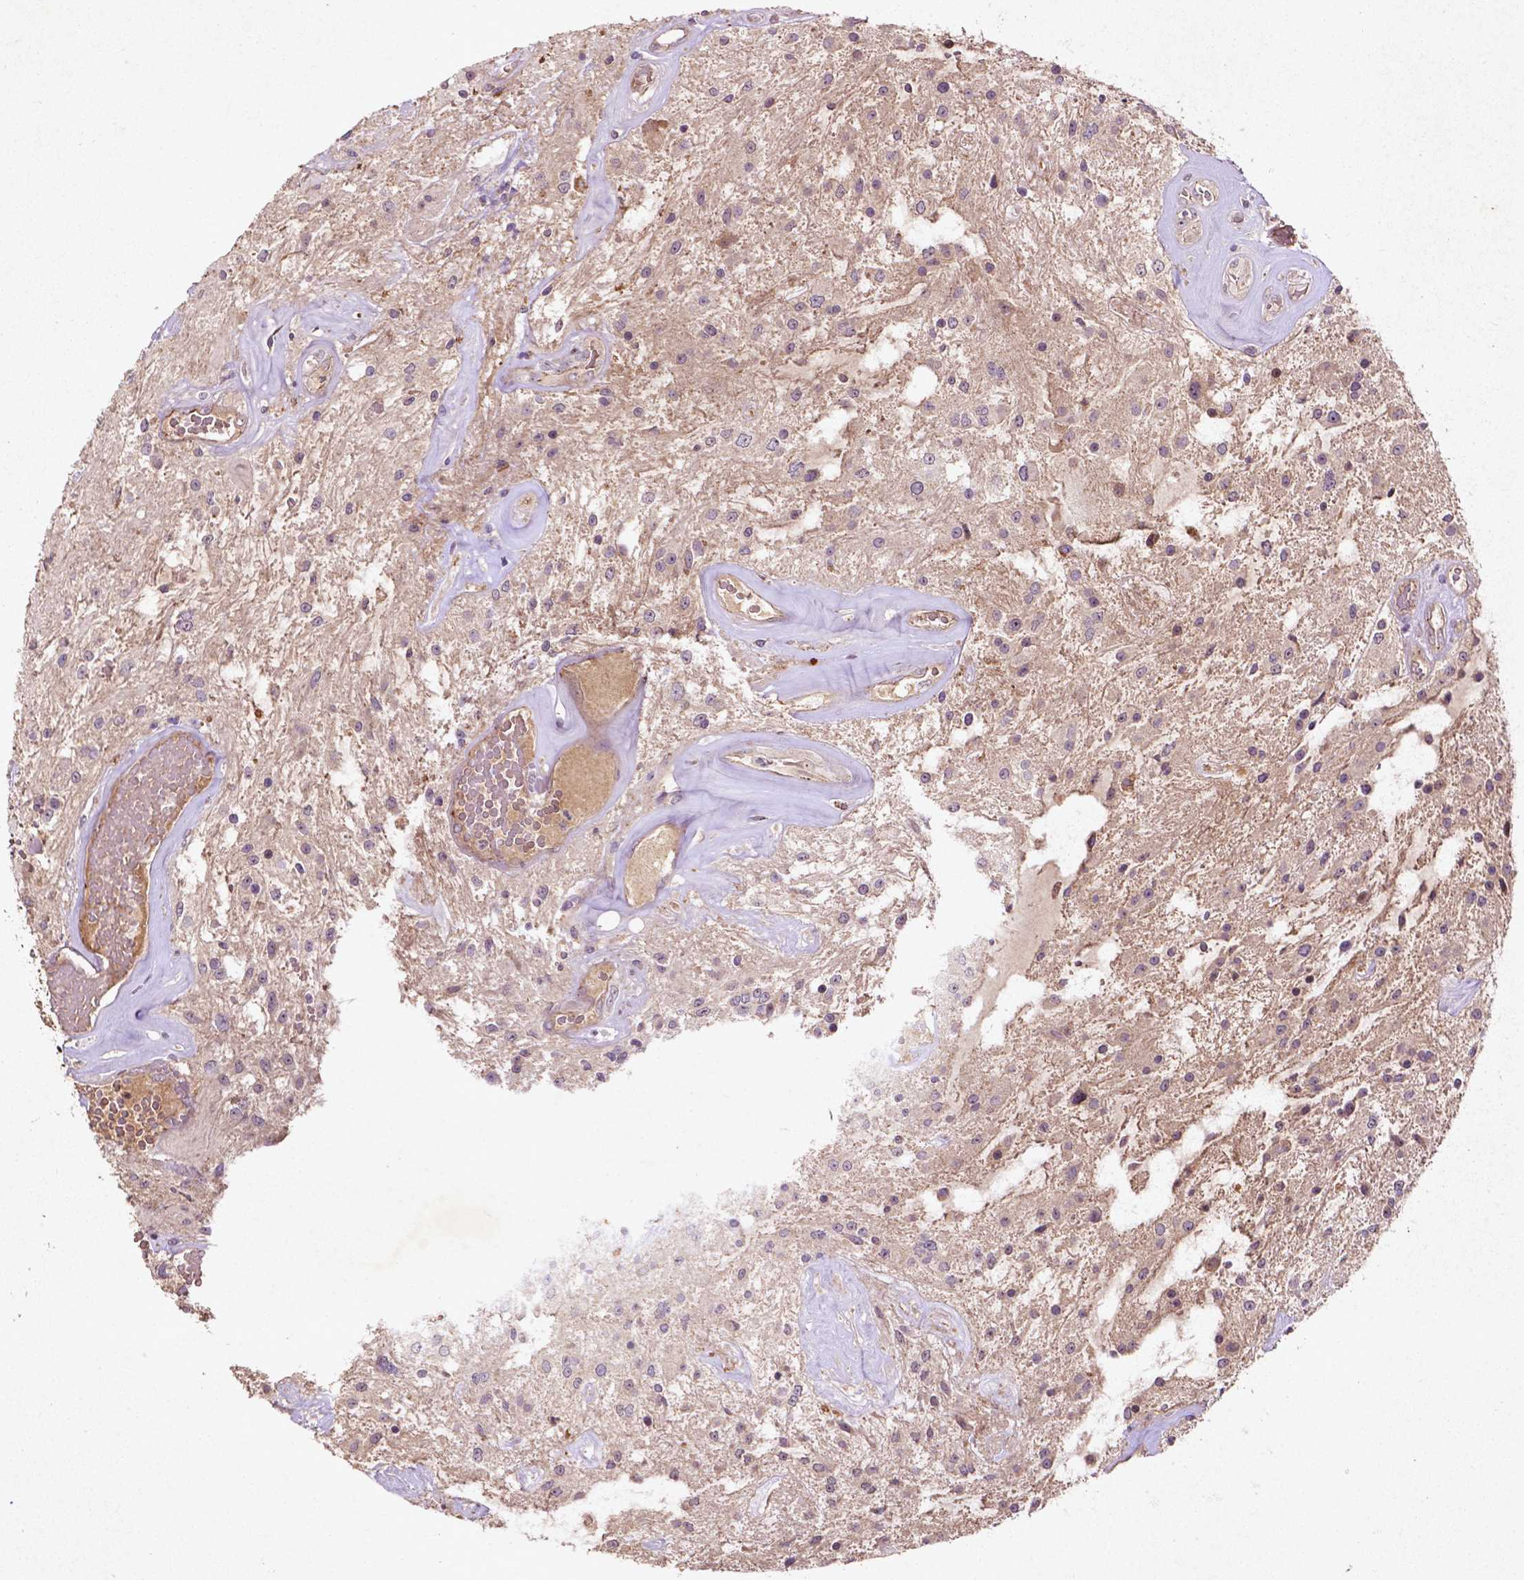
{"staining": {"intensity": "negative", "quantity": "none", "location": "none"}, "tissue": "glioma", "cell_type": "Tumor cells", "image_type": "cancer", "snomed": [{"axis": "morphology", "description": "Glioma, malignant, Low grade"}, {"axis": "topography", "description": "Cerebellum"}], "caption": "High power microscopy image of an immunohistochemistry (IHC) photomicrograph of low-grade glioma (malignant), revealing no significant expression in tumor cells.", "gene": "COQ2", "patient": {"sex": "female", "age": 14}}